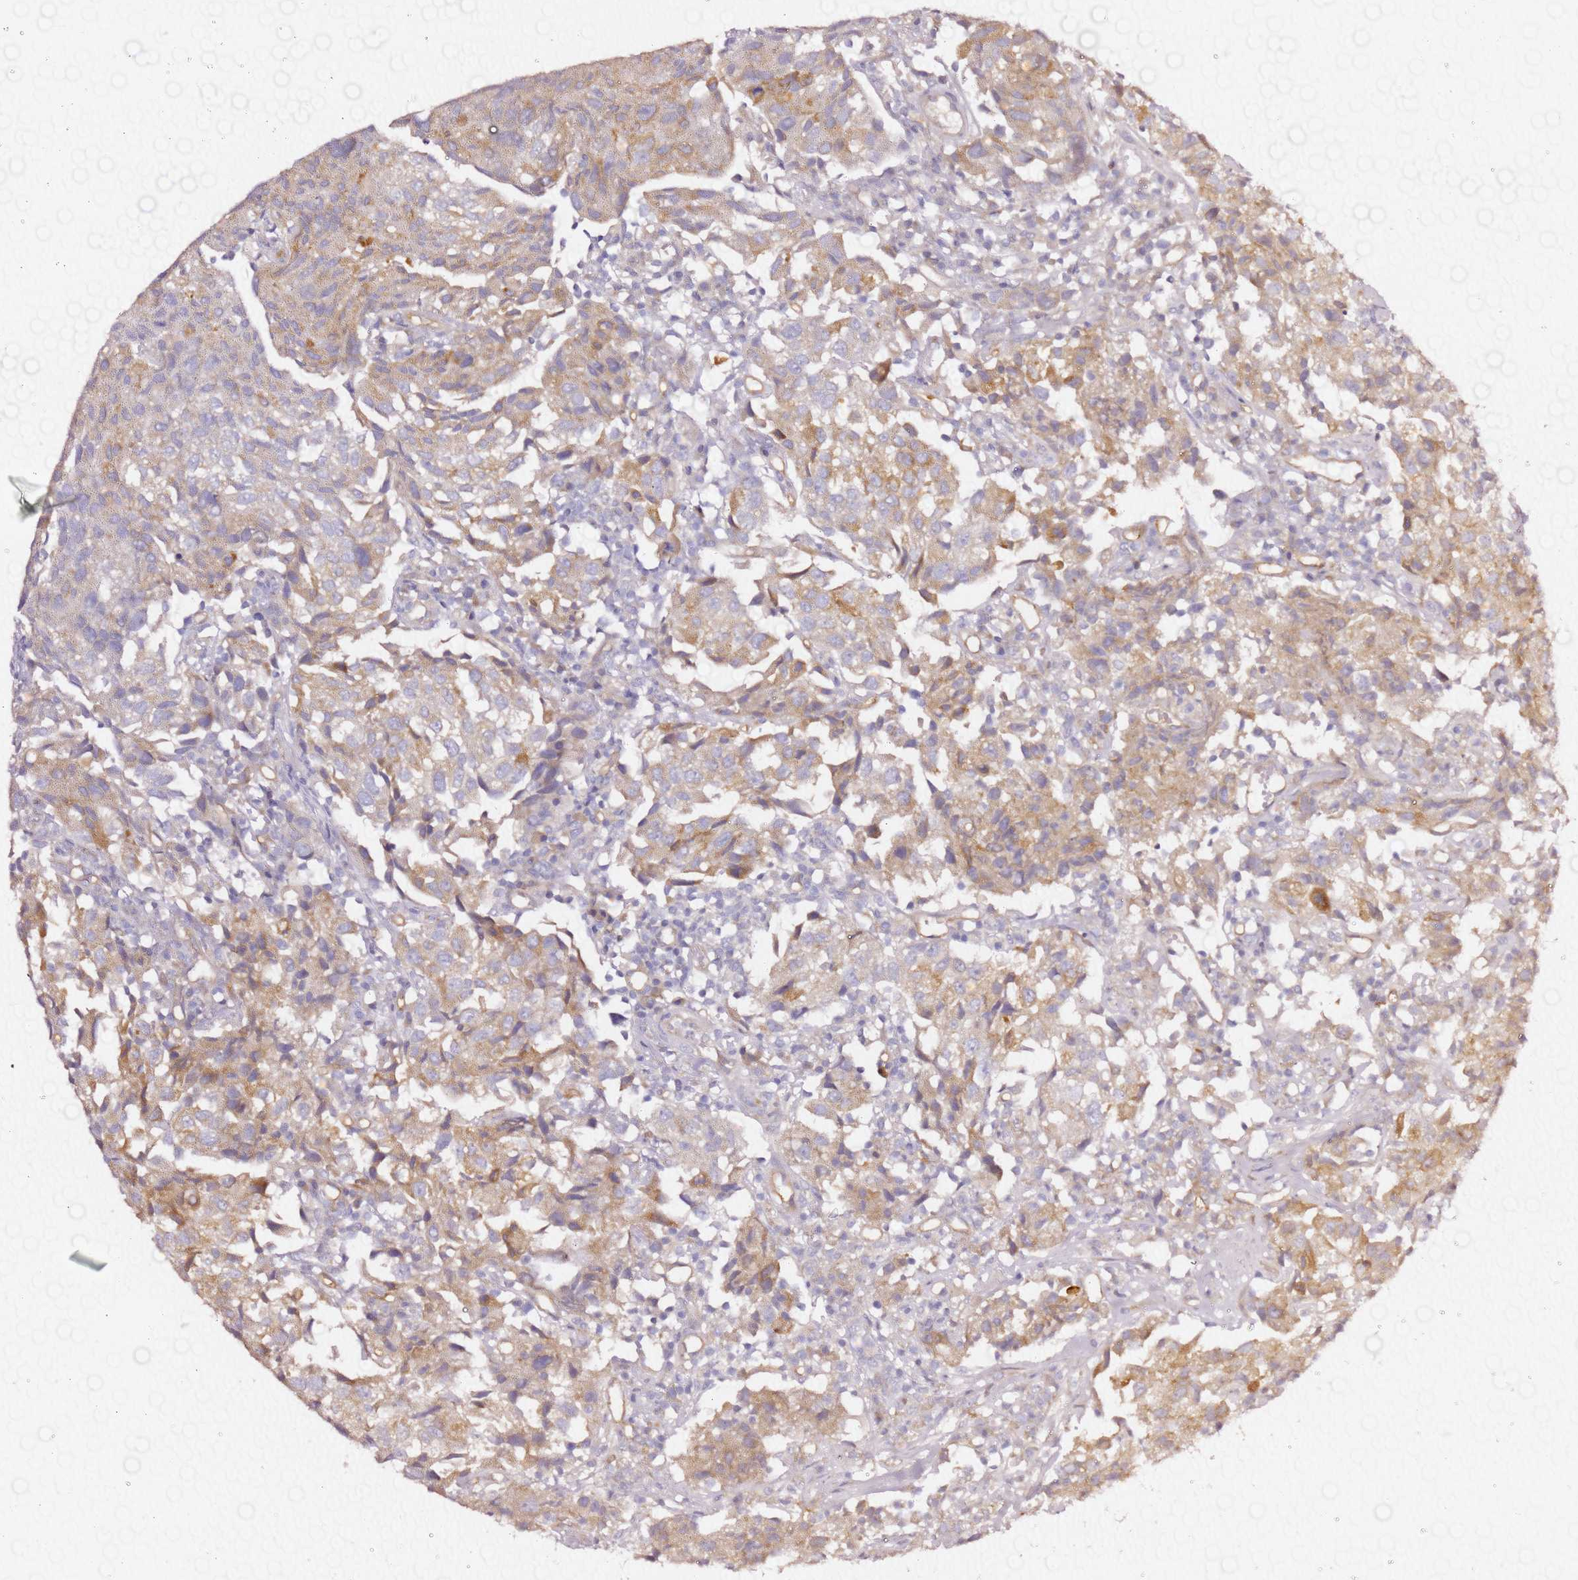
{"staining": {"intensity": "moderate", "quantity": "25%-75%", "location": "cytoplasmic/membranous,nuclear"}, "tissue": "urothelial cancer", "cell_type": "Tumor cells", "image_type": "cancer", "snomed": [{"axis": "morphology", "description": "Urothelial carcinoma, High grade"}, {"axis": "topography", "description": "Urinary bladder"}], "caption": "Immunohistochemical staining of human urothelial carcinoma (high-grade) reveals moderate cytoplasmic/membranous and nuclear protein staining in approximately 25%-75% of tumor cells.", "gene": "KIF7", "patient": {"sex": "female", "age": 75}}